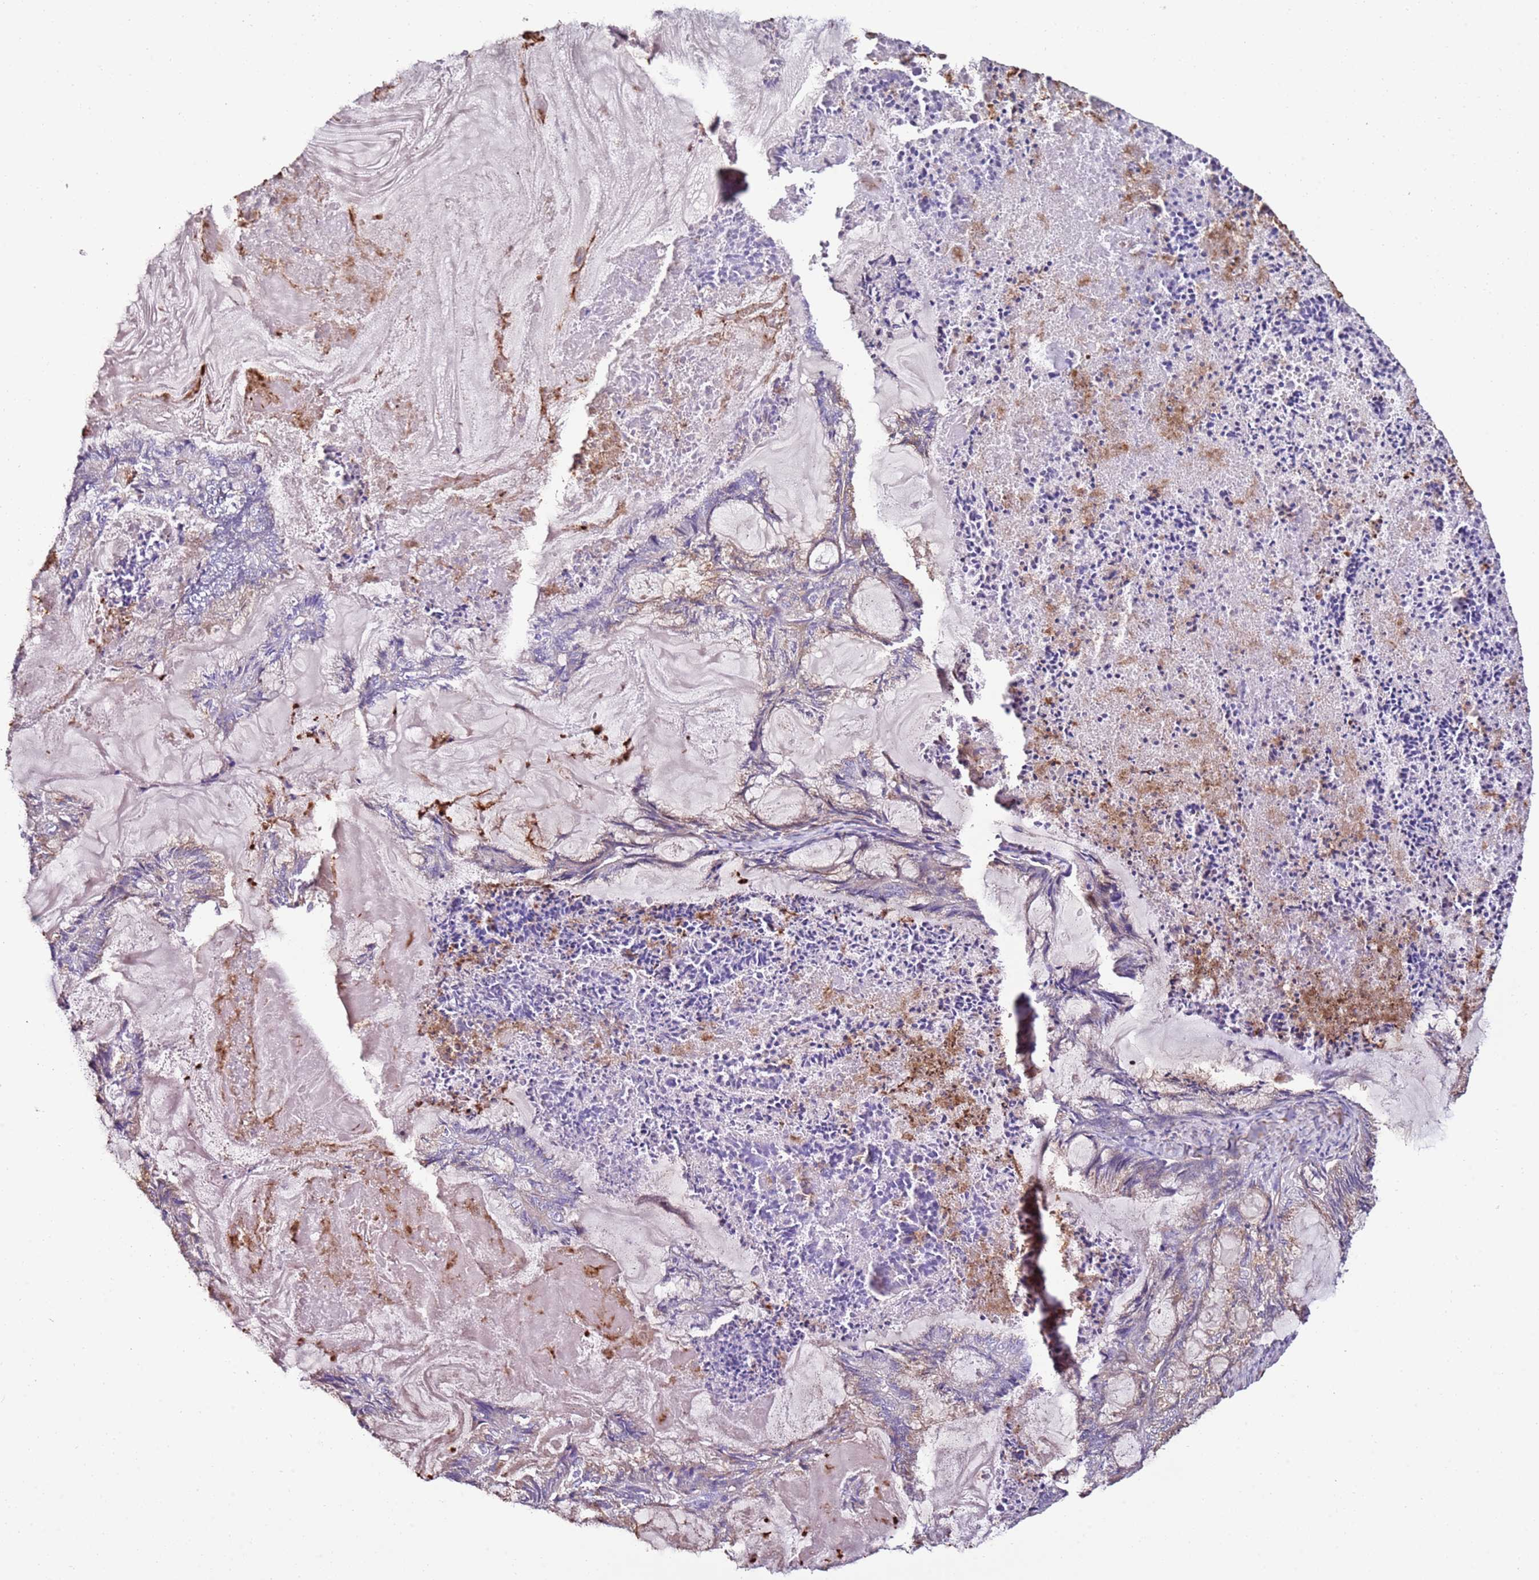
{"staining": {"intensity": "moderate", "quantity": "<25%", "location": "cytoplasmic/membranous"}, "tissue": "endometrial cancer", "cell_type": "Tumor cells", "image_type": "cancer", "snomed": [{"axis": "morphology", "description": "Adenocarcinoma, NOS"}, {"axis": "topography", "description": "Endometrium"}], "caption": "The photomicrograph reveals a brown stain indicating the presence of a protein in the cytoplasmic/membranous of tumor cells in endometrial adenocarcinoma.", "gene": "FAM174C", "patient": {"sex": "female", "age": 86}}